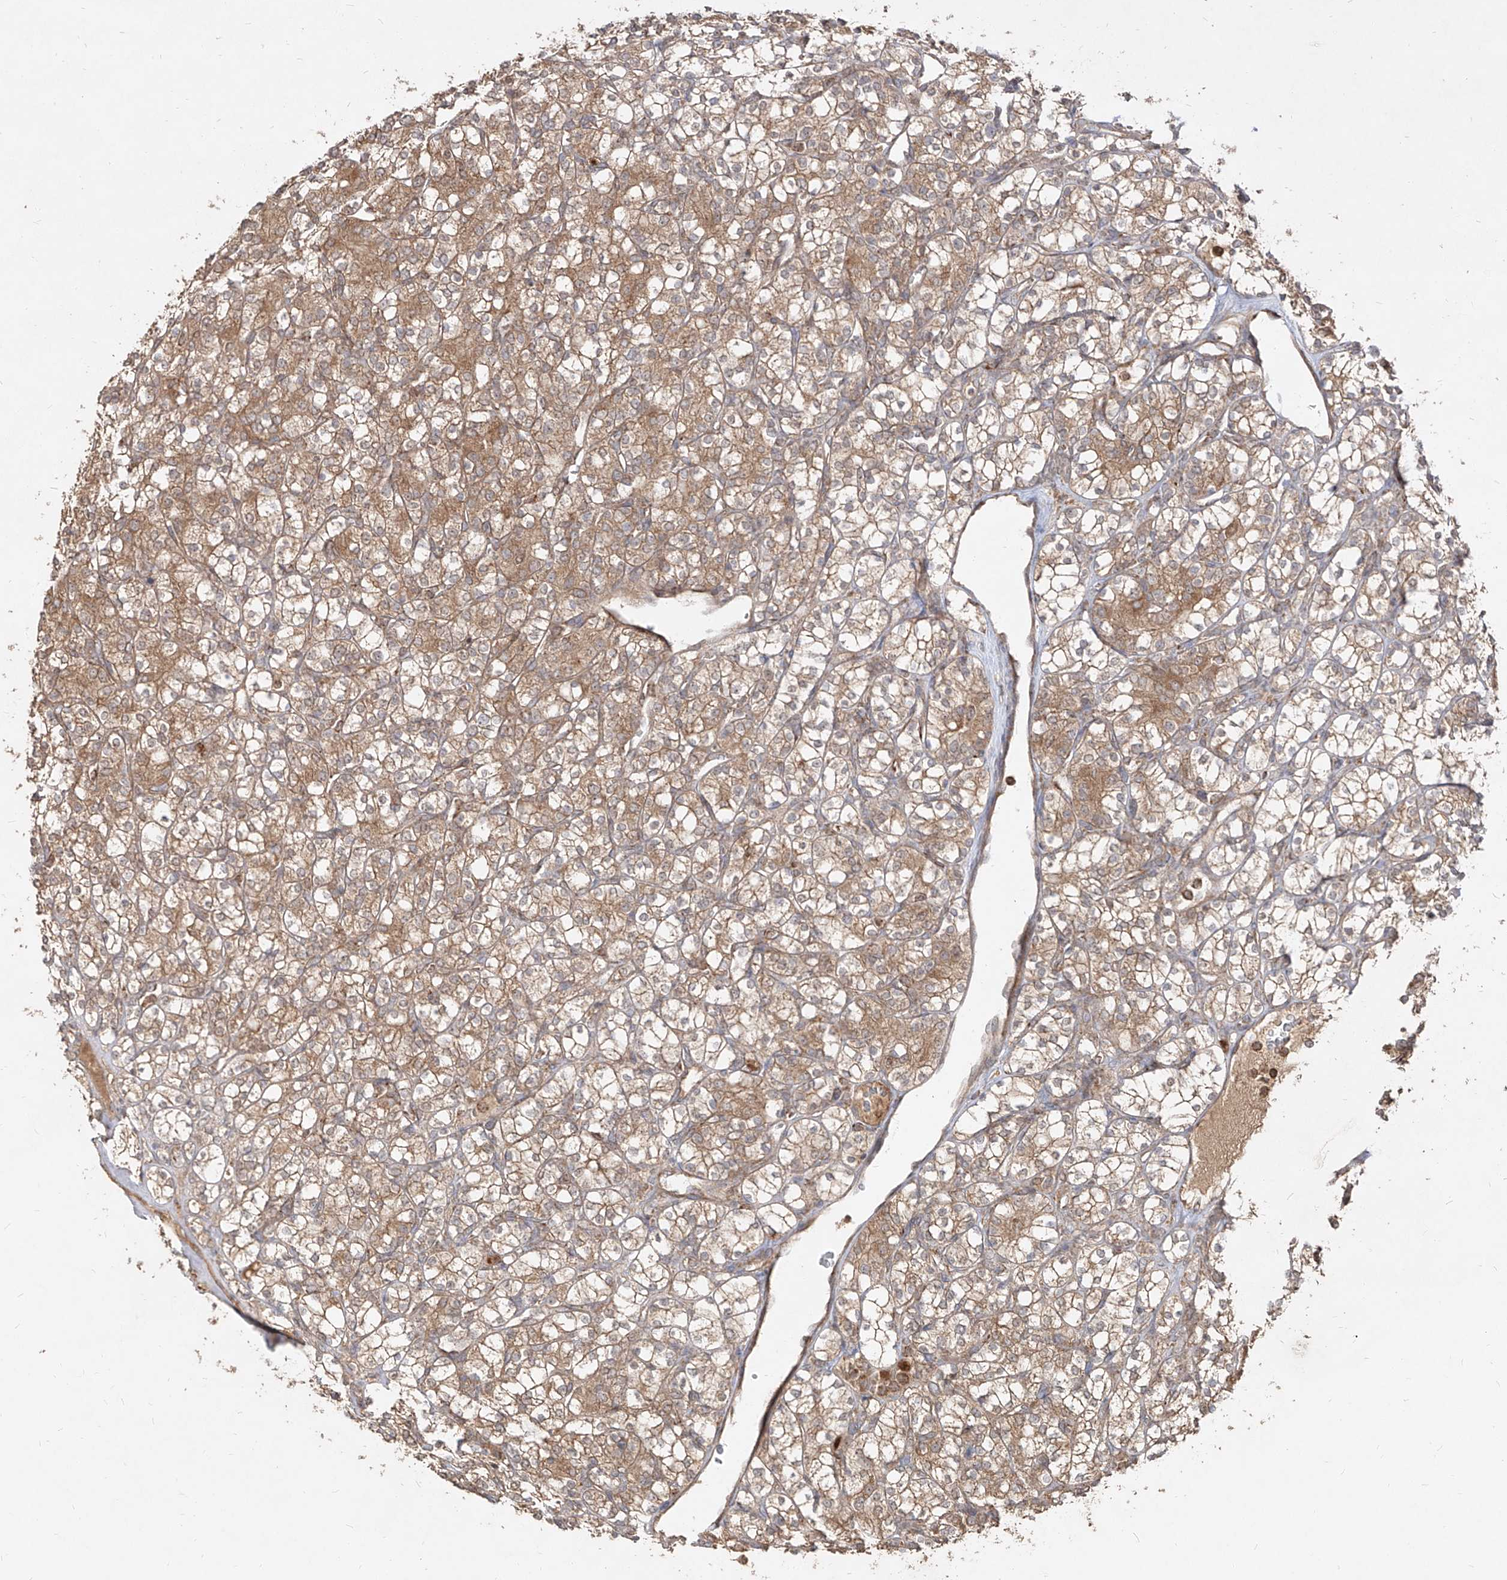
{"staining": {"intensity": "moderate", "quantity": ">75%", "location": "cytoplasmic/membranous"}, "tissue": "renal cancer", "cell_type": "Tumor cells", "image_type": "cancer", "snomed": [{"axis": "morphology", "description": "Adenocarcinoma, NOS"}, {"axis": "topography", "description": "Kidney"}], "caption": "This is an image of IHC staining of renal cancer (adenocarcinoma), which shows moderate expression in the cytoplasmic/membranous of tumor cells.", "gene": "AIM2", "patient": {"sex": "male", "age": 77}}